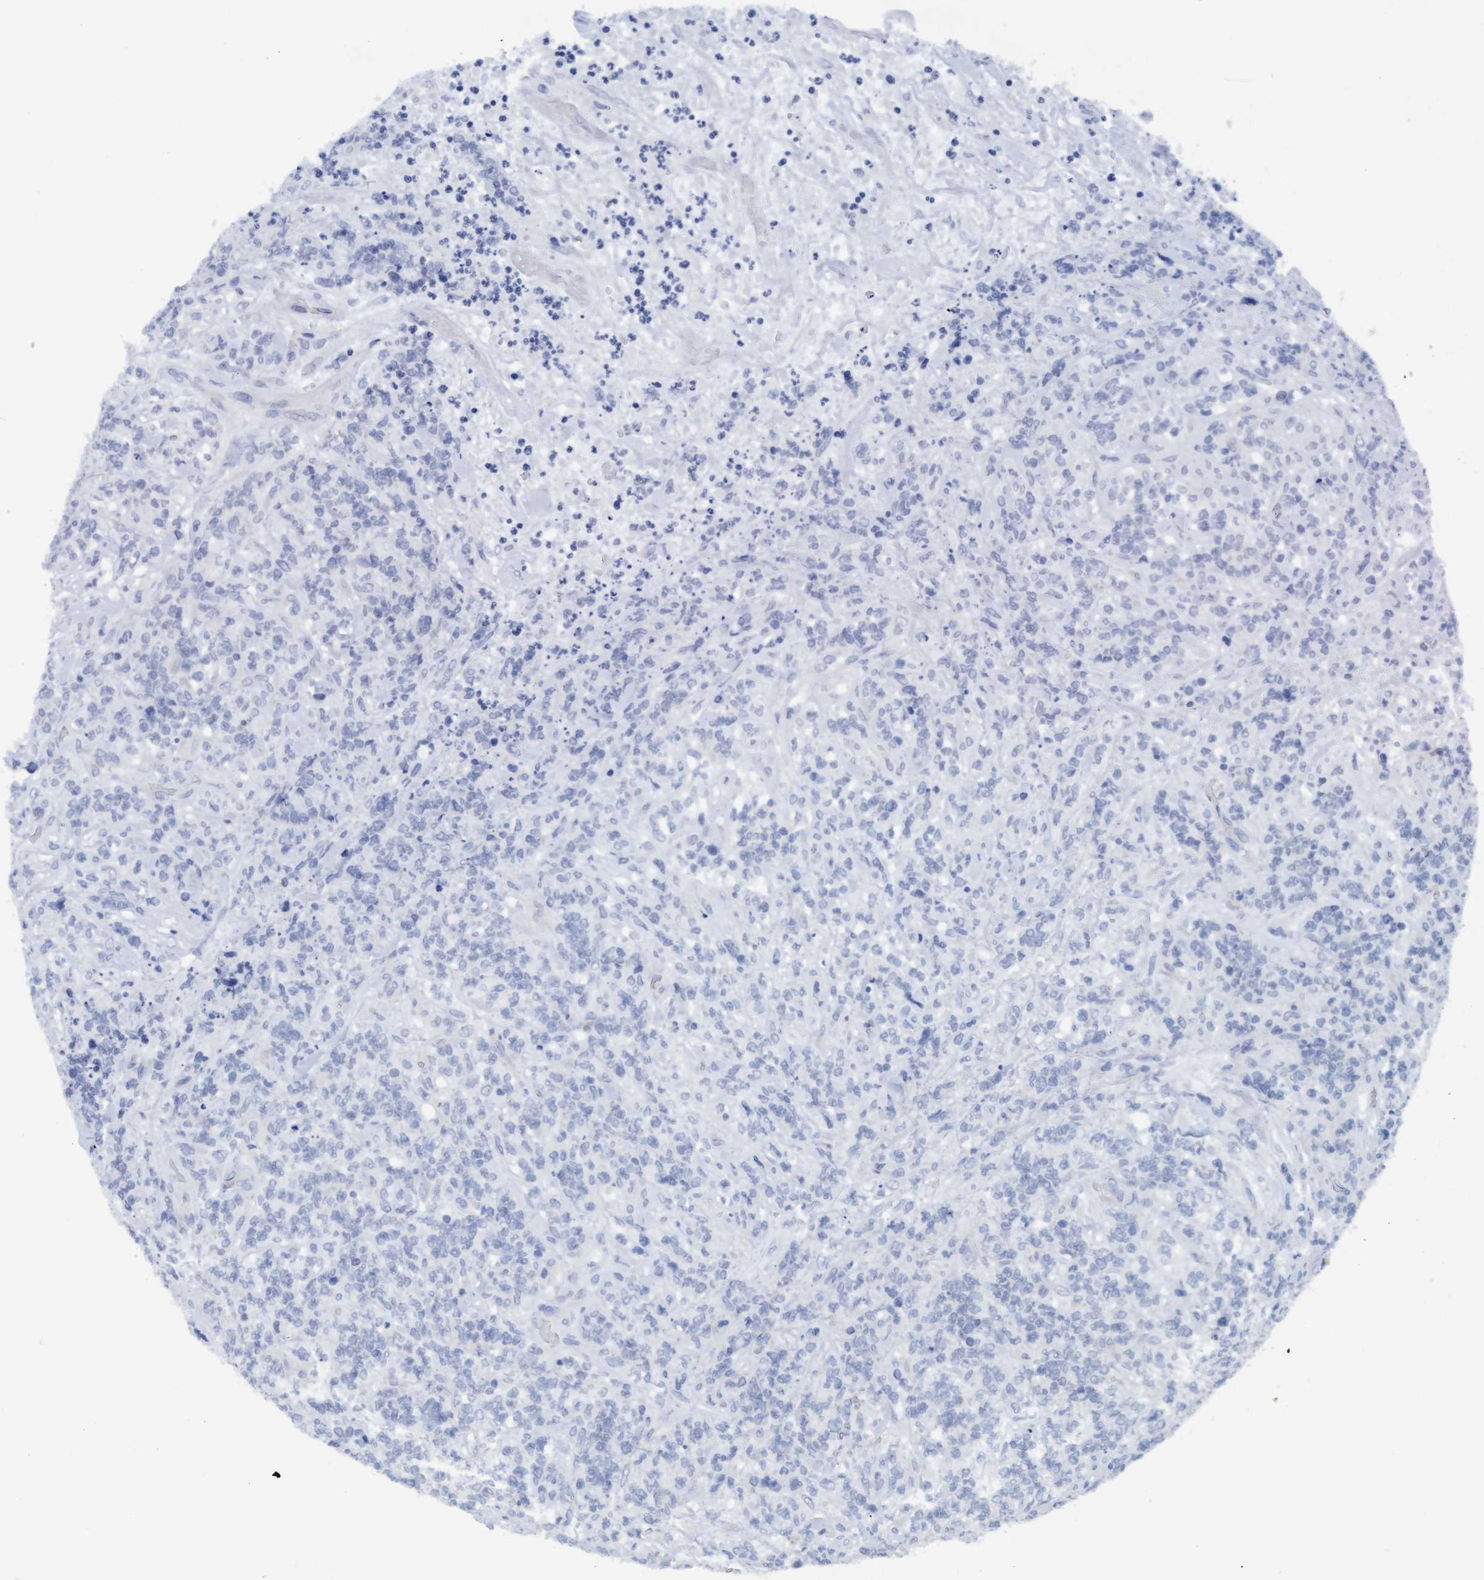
{"staining": {"intensity": "negative", "quantity": "none", "location": "none"}, "tissue": "lymphoma", "cell_type": "Tumor cells", "image_type": "cancer", "snomed": [{"axis": "morphology", "description": "Malignant lymphoma, non-Hodgkin's type, High grade"}, {"axis": "topography", "description": "Soft tissue"}], "caption": "Human malignant lymphoma, non-Hodgkin's type (high-grade) stained for a protein using immunohistochemistry (IHC) shows no expression in tumor cells.", "gene": "SSTR3", "patient": {"sex": "male", "age": 18}}